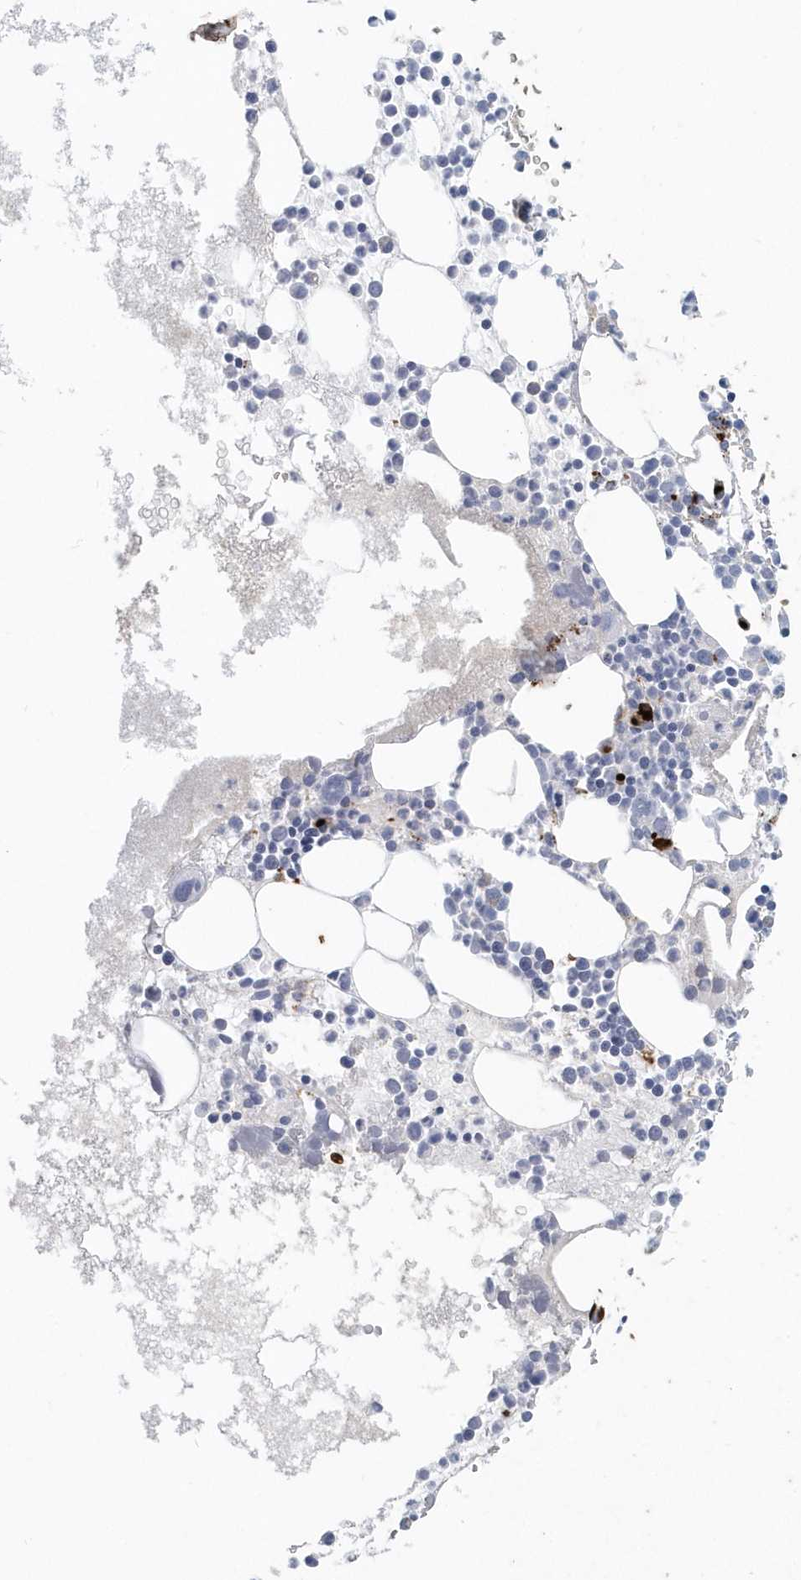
{"staining": {"intensity": "strong", "quantity": "<25%", "location": "cytoplasmic/membranous"}, "tissue": "bone marrow", "cell_type": "Hematopoietic cells", "image_type": "normal", "snomed": [{"axis": "morphology", "description": "Normal tissue, NOS"}, {"axis": "topography", "description": "Bone marrow"}], "caption": "This image exhibits immunohistochemistry (IHC) staining of unremarkable bone marrow, with medium strong cytoplasmic/membranous positivity in approximately <25% of hematopoietic cells.", "gene": "JCHAIN", "patient": {"sex": "female", "age": 78}}